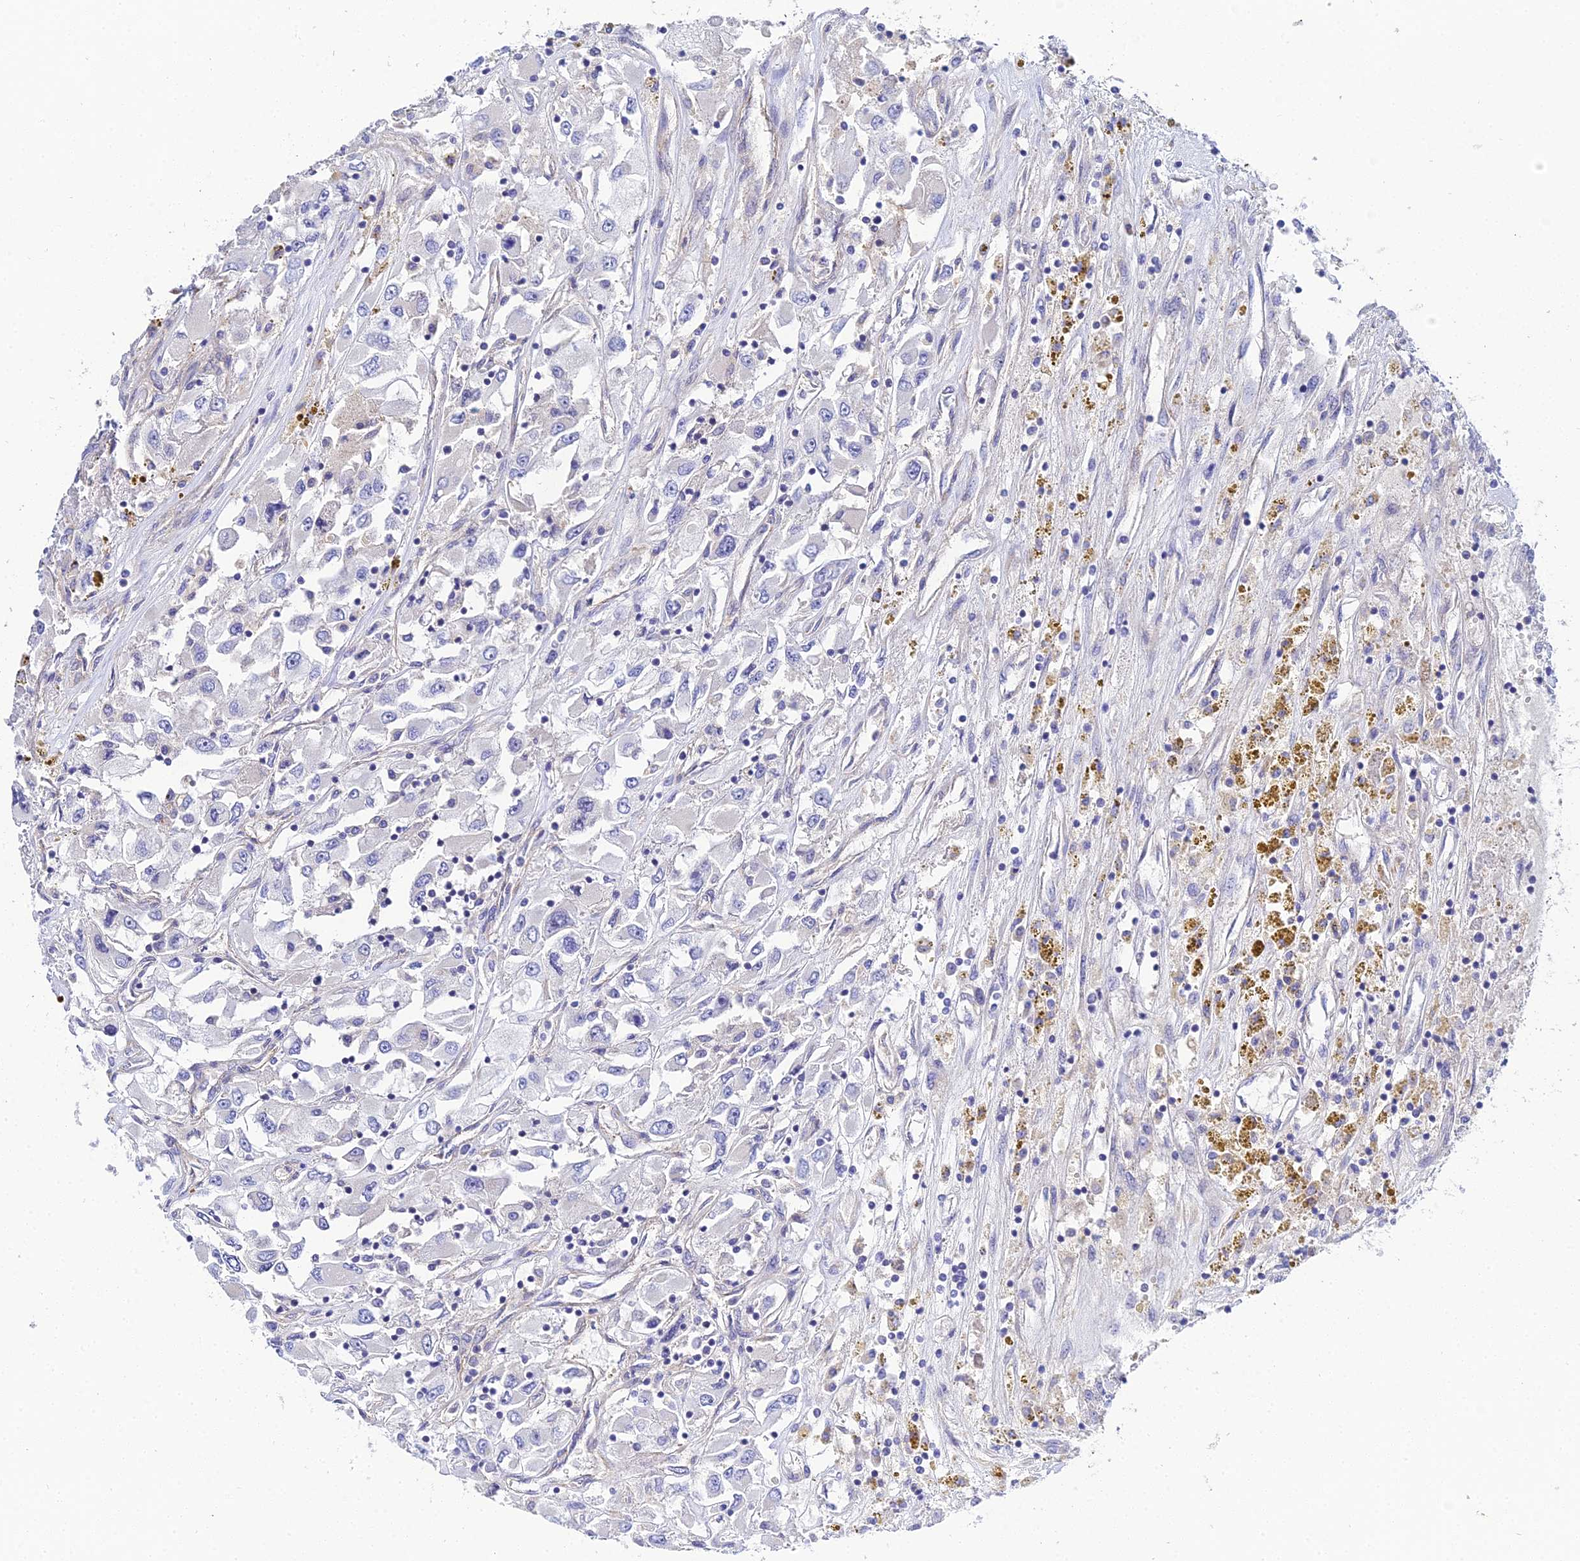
{"staining": {"intensity": "negative", "quantity": "none", "location": "none"}, "tissue": "renal cancer", "cell_type": "Tumor cells", "image_type": "cancer", "snomed": [{"axis": "morphology", "description": "Adenocarcinoma, NOS"}, {"axis": "topography", "description": "Kidney"}], "caption": "Immunohistochemical staining of human renal adenocarcinoma displays no significant expression in tumor cells.", "gene": "APOBEC3H", "patient": {"sex": "female", "age": 52}}